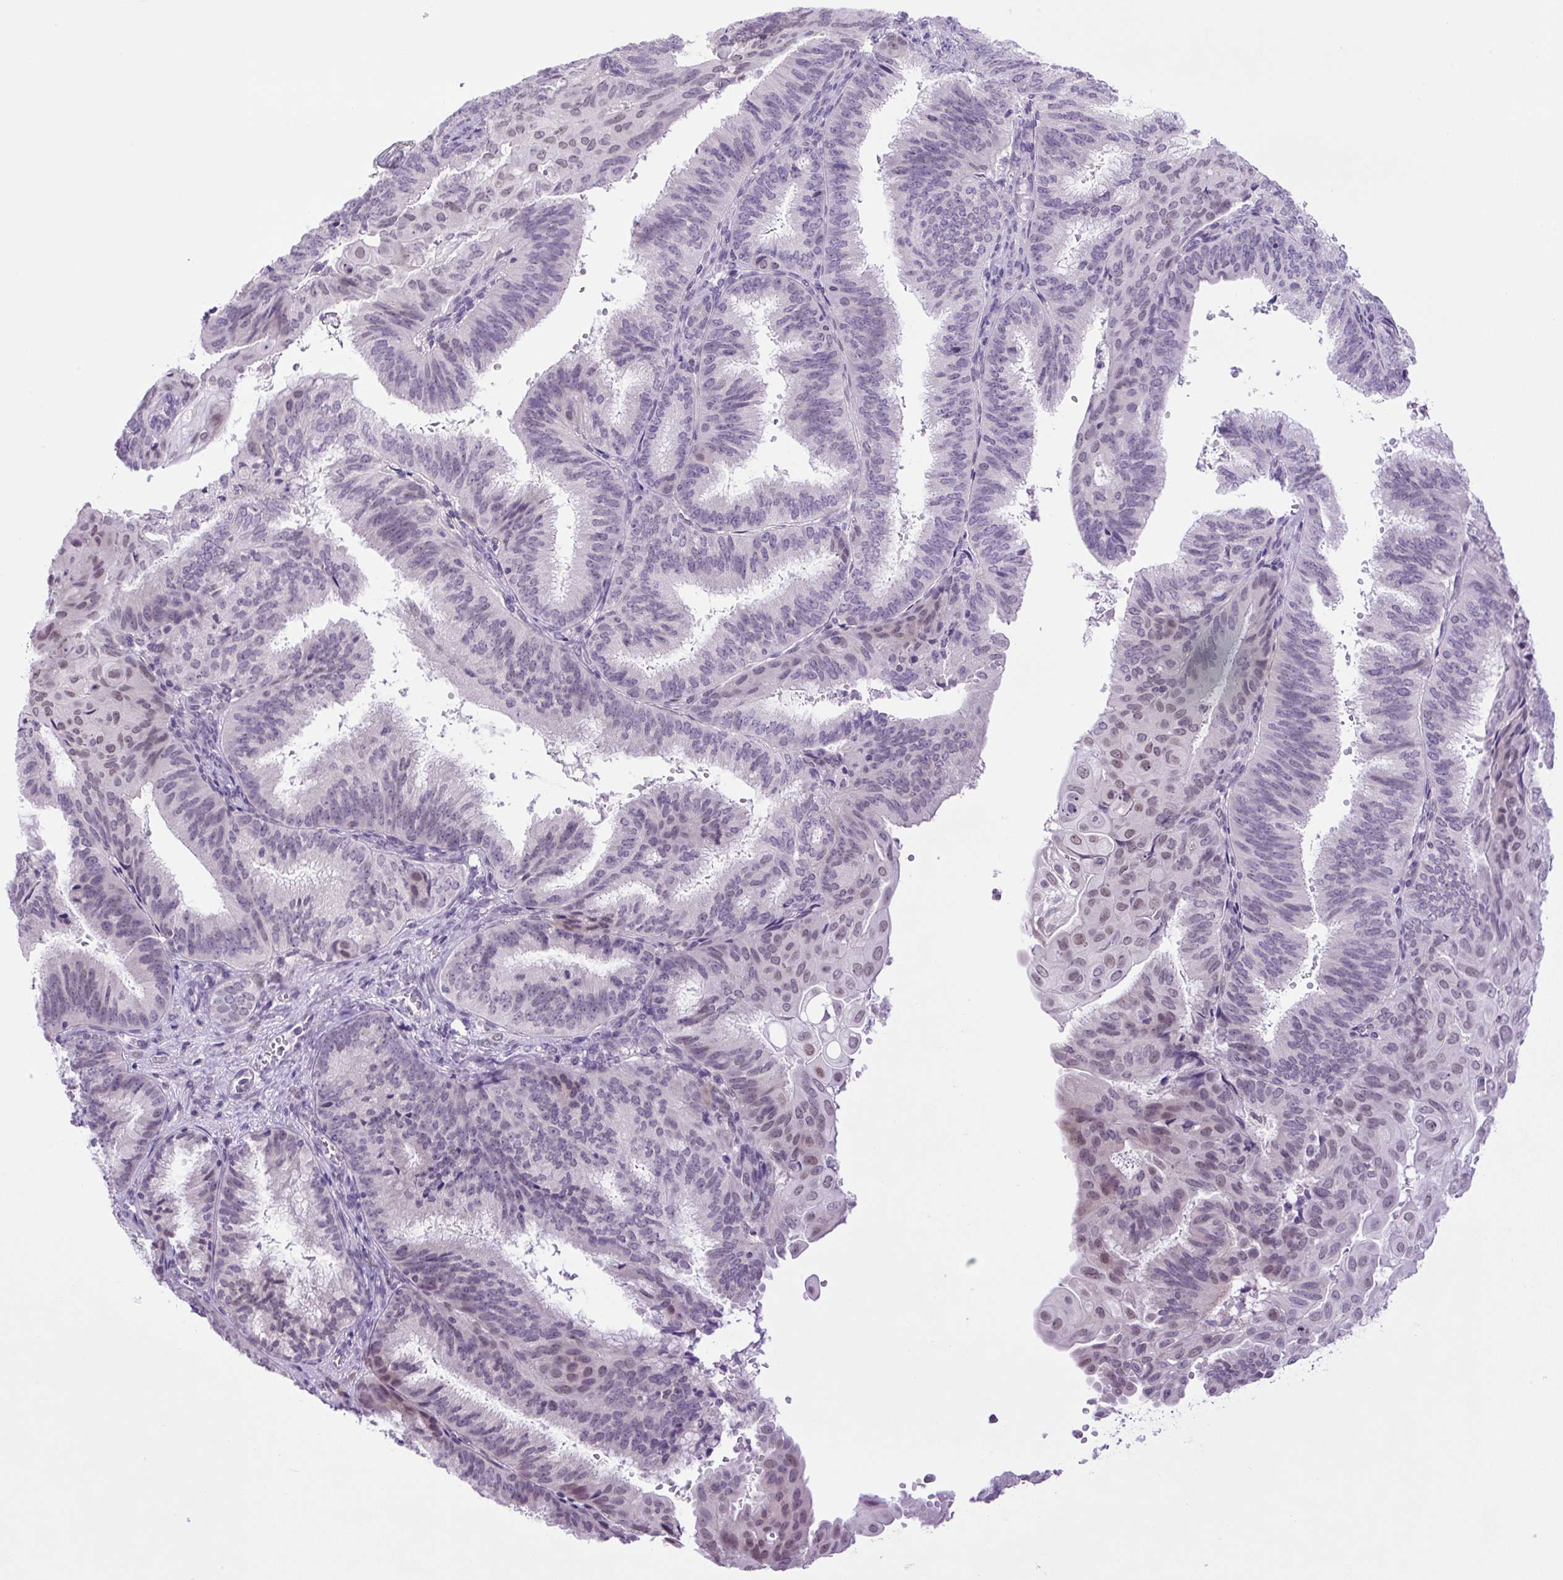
{"staining": {"intensity": "weak", "quantity": "25%-75%", "location": "nuclear"}, "tissue": "endometrial cancer", "cell_type": "Tumor cells", "image_type": "cancer", "snomed": [{"axis": "morphology", "description": "Adenocarcinoma, NOS"}, {"axis": "topography", "description": "Endometrium"}], "caption": "Immunohistochemistry (IHC) of endometrial cancer demonstrates low levels of weak nuclear positivity in approximately 25%-75% of tumor cells. The staining was performed using DAB (3,3'-diaminobenzidine), with brown indicating positive protein expression. Nuclei are stained blue with hematoxylin.", "gene": "KPNA1", "patient": {"sex": "female", "age": 49}}